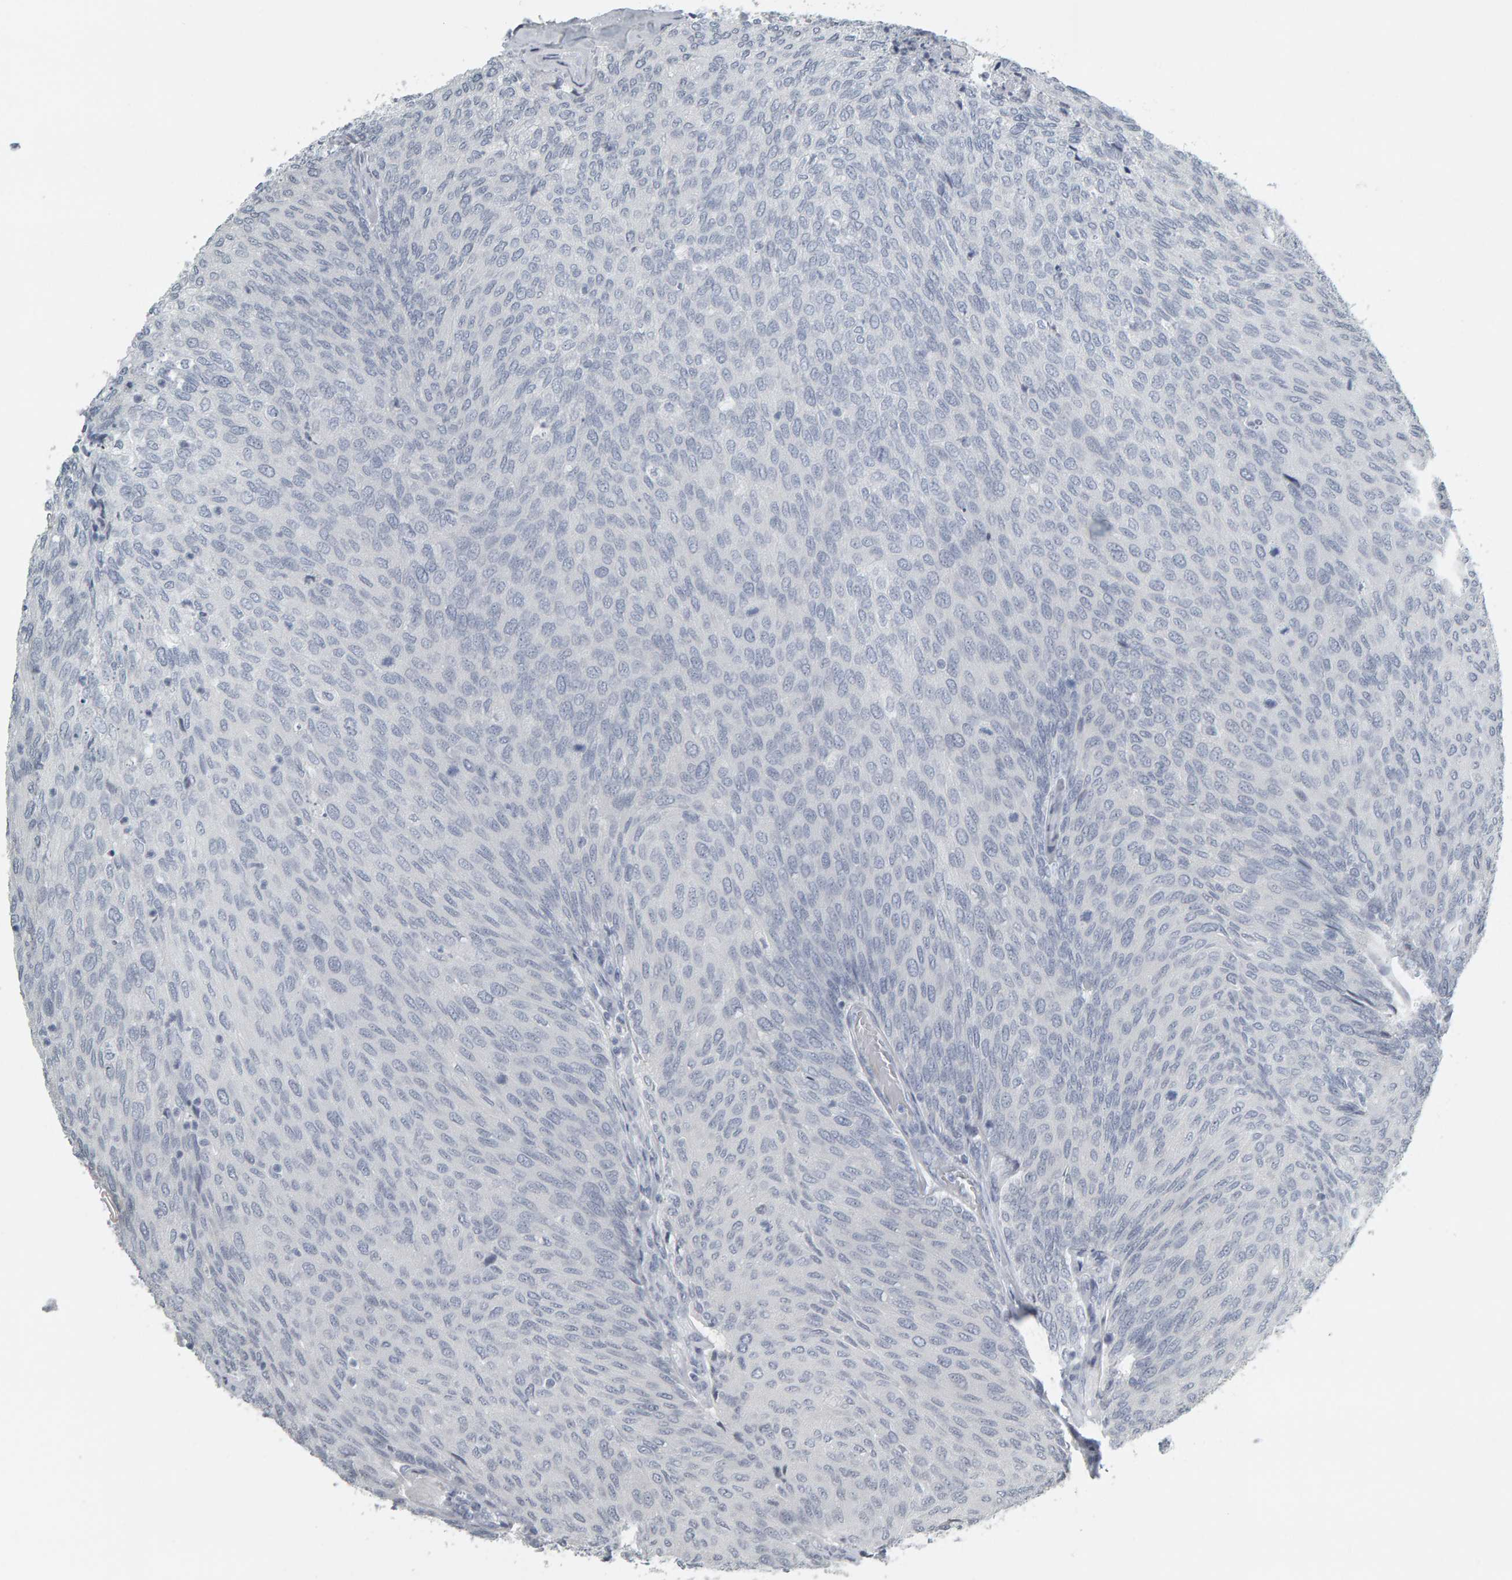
{"staining": {"intensity": "negative", "quantity": "none", "location": "none"}, "tissue": "urothelial cancer", "cell_type": "Tumor cells", "image_type": "cancer", "snomed": [{"axis": "morphology", "description": "Urothelial carcinoma, Low grade"}, {"axis": "topography", "description": "Urinary bladder"}], "caption": "Immunohistochemical staining of urothelial cancer shows no significant staining in tumor cells.", "gene": "PYY", "patient": {"sex": "female", "age": 79}}